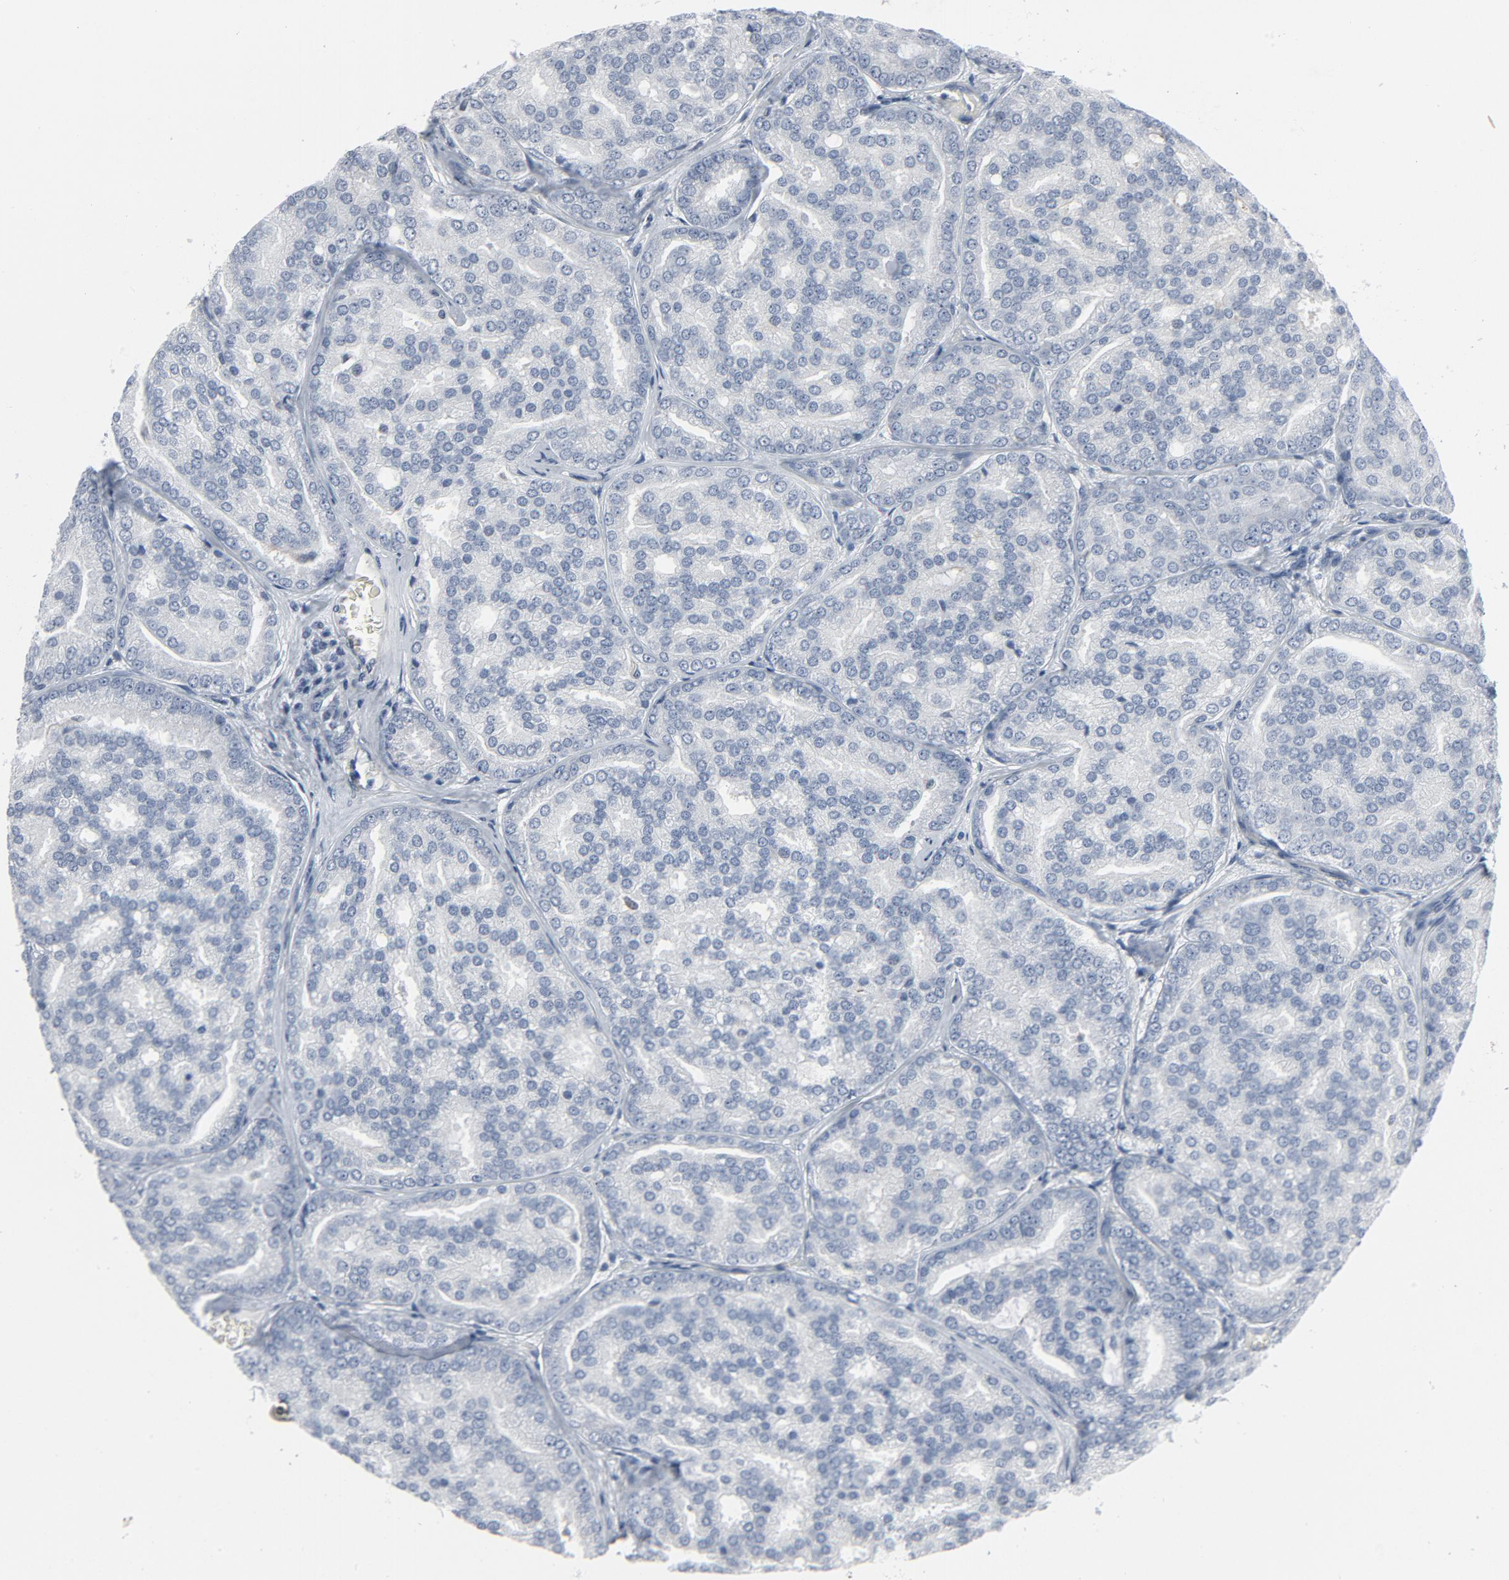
{"staining": {"intensity": "negative", "quantity": "none", "location": "none"}, "tissue": "prostate cancer", "cell_type": "Tumor cells", "image_type": "cancer", "snomed": [{"axis": "morphology", "description": "Adenocarcinoma, High grade"}, {"axis": "topography", "description": "Prostate"}], "caption": "Human prostate cancer (adenocarcinoma (high-grade)) stained for a protein using immunohistochemistry (IHC) reveals no staining in tumor cells.", "gene": "GPX2", "patient": {"sex": "male", "age": 64}}